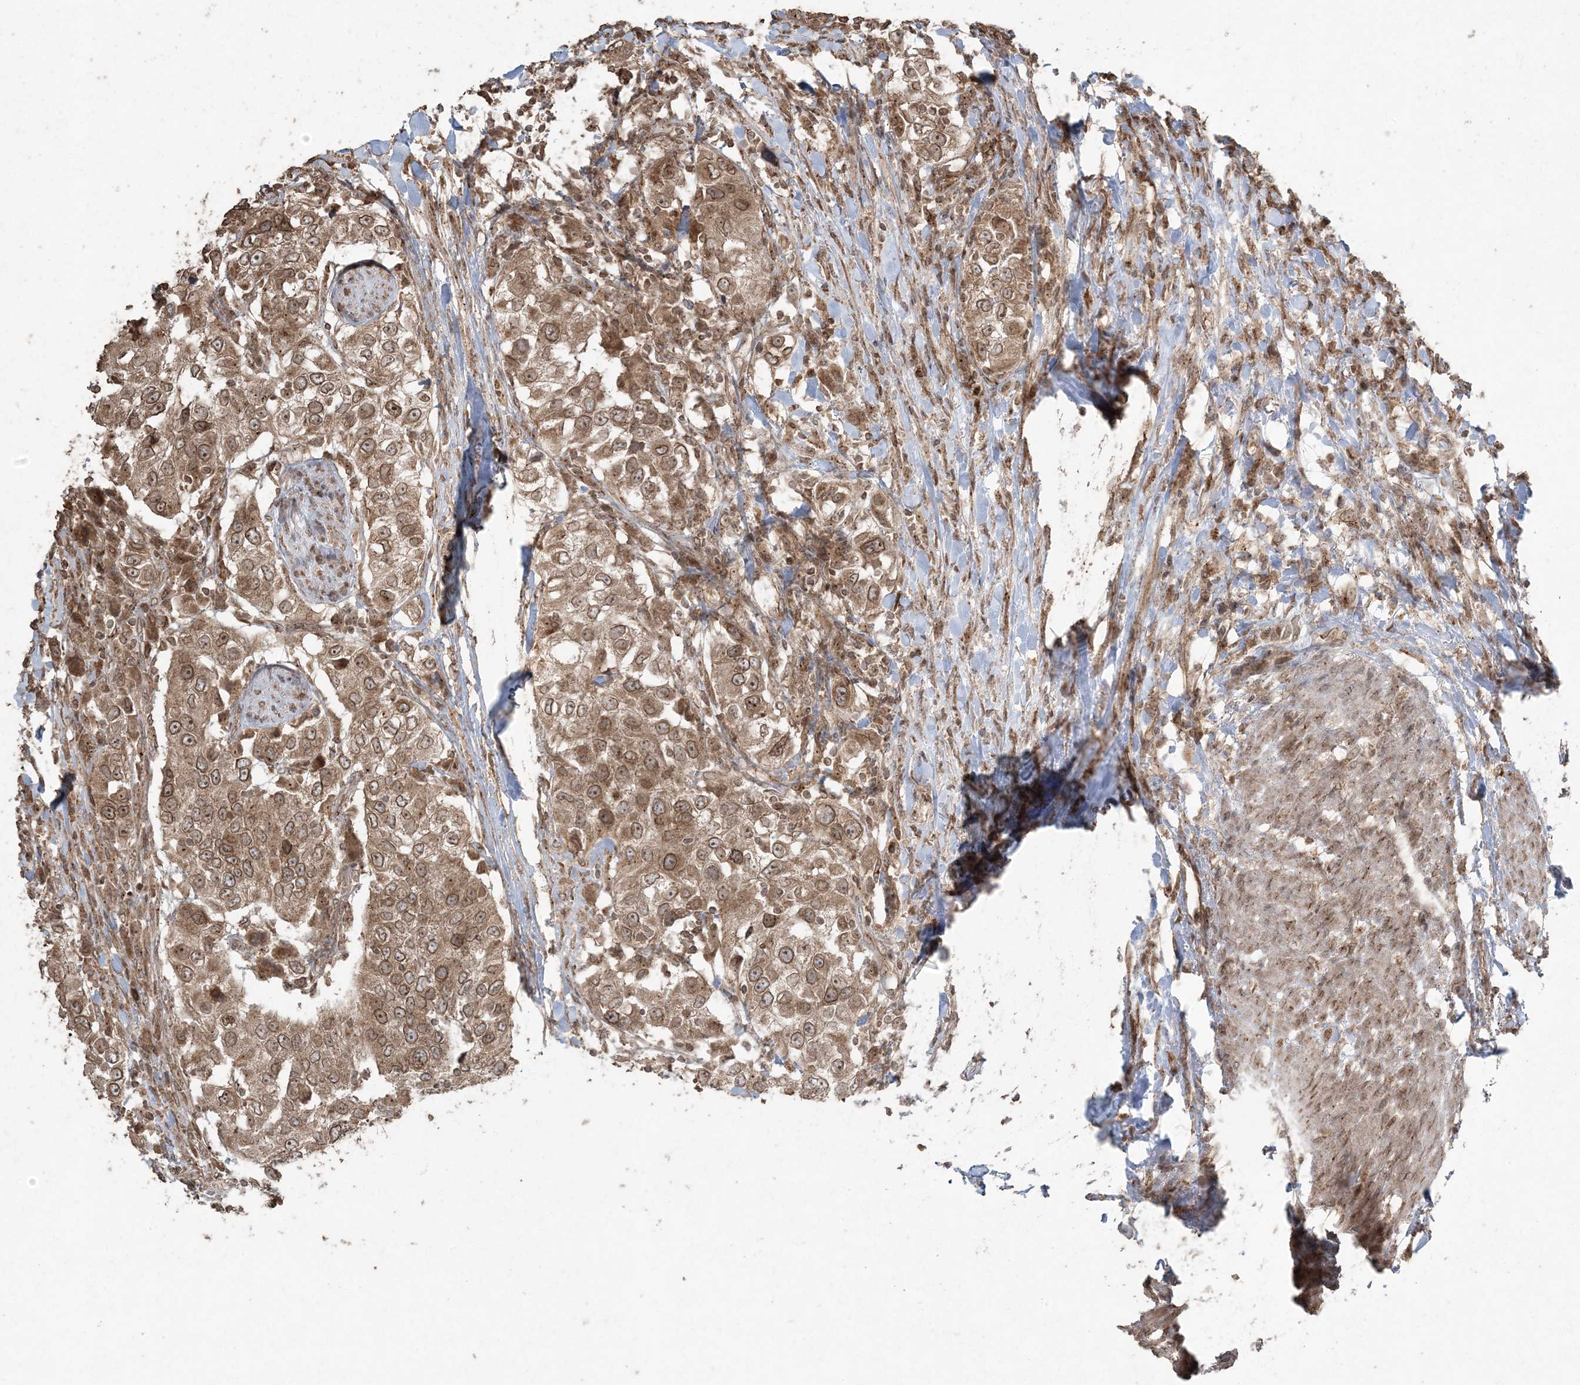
{"staining": {"intensity": "moderate", "quantity": ">75%", "location": "cytoplasmic/membranous,nuclear"}, "tissue": "urothelial cancer", "cell_type": "Tumor cells", "image_type": "cancer", "snomed": [{"axis": "morphology", "description": "Urothelial carcinoma, High grade"}, {"axis": "topography", "description": "Urinary bladder"}], "caption": "Immunohistochemistry (DAB (3,3'-diaminobenzidine)) staining of high-grade urothelial carcinoma exhibits moderate cytoplasmic/membranous and nuclear protein positivity in approximately >75% of tumor cells.", "gene": "DDX19B", "patient": {"sex": "female", "age": 80}}